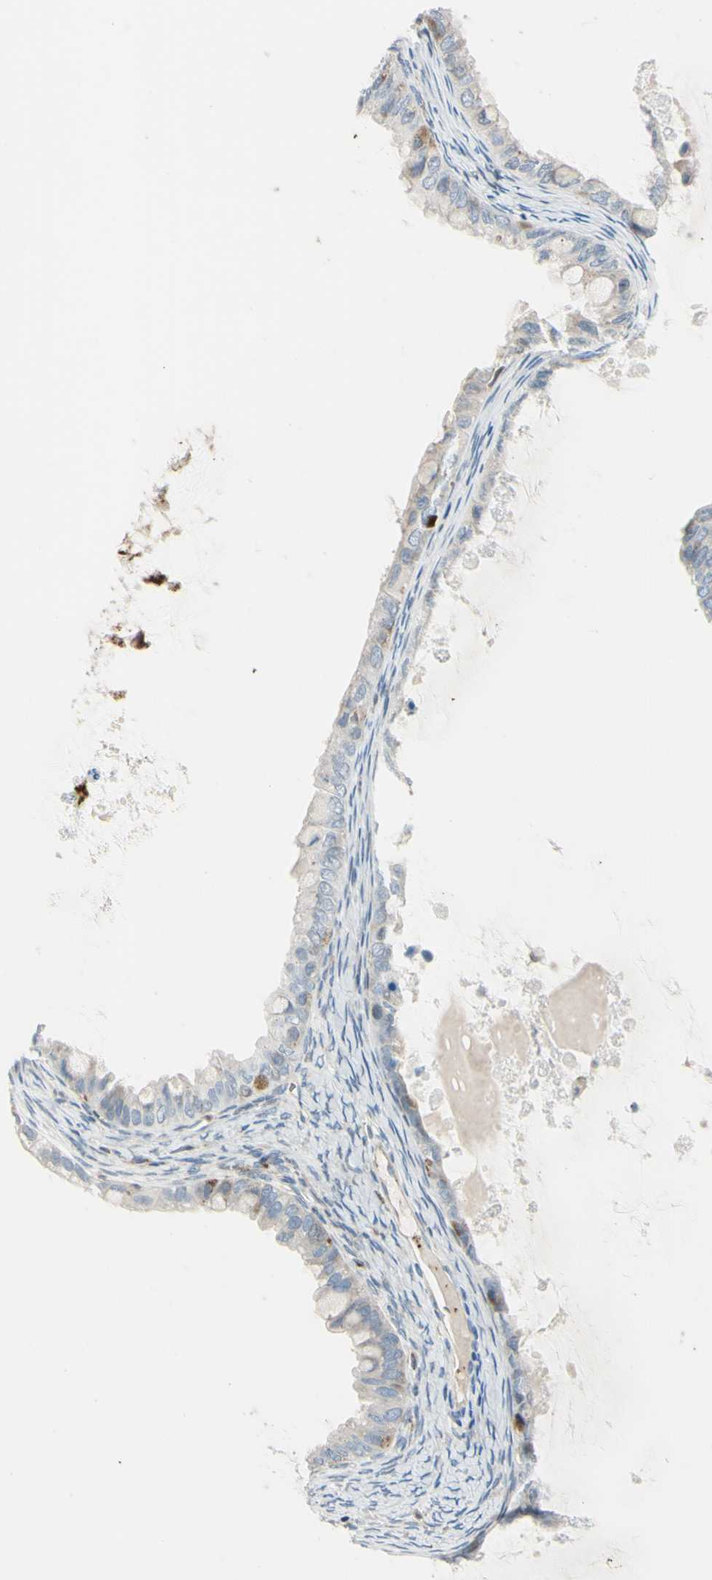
{"staining": {"intensity": "weak", "quantity": ">75%", "location": "cytoplasmic/membranous"}, "tissue": "ovarian cancer", "cell_type": "Tumor cells", "image_type": "cancer", "snomed": [{"axis": "morphology", "description": "Cystadenocarcinoma, mucinous, NOS"}, {"axis": "topography", "description": "Ovary"}], "caption": "A photomicrograph of human ovarian cancer (mucinous cystadenocarcinoma) stained for a protein exhibits weak cytoplasmic/membranous brown staining in tumor cells.", "gene": "CYRIB", "patient": {"sex": "female", "age": 80}}